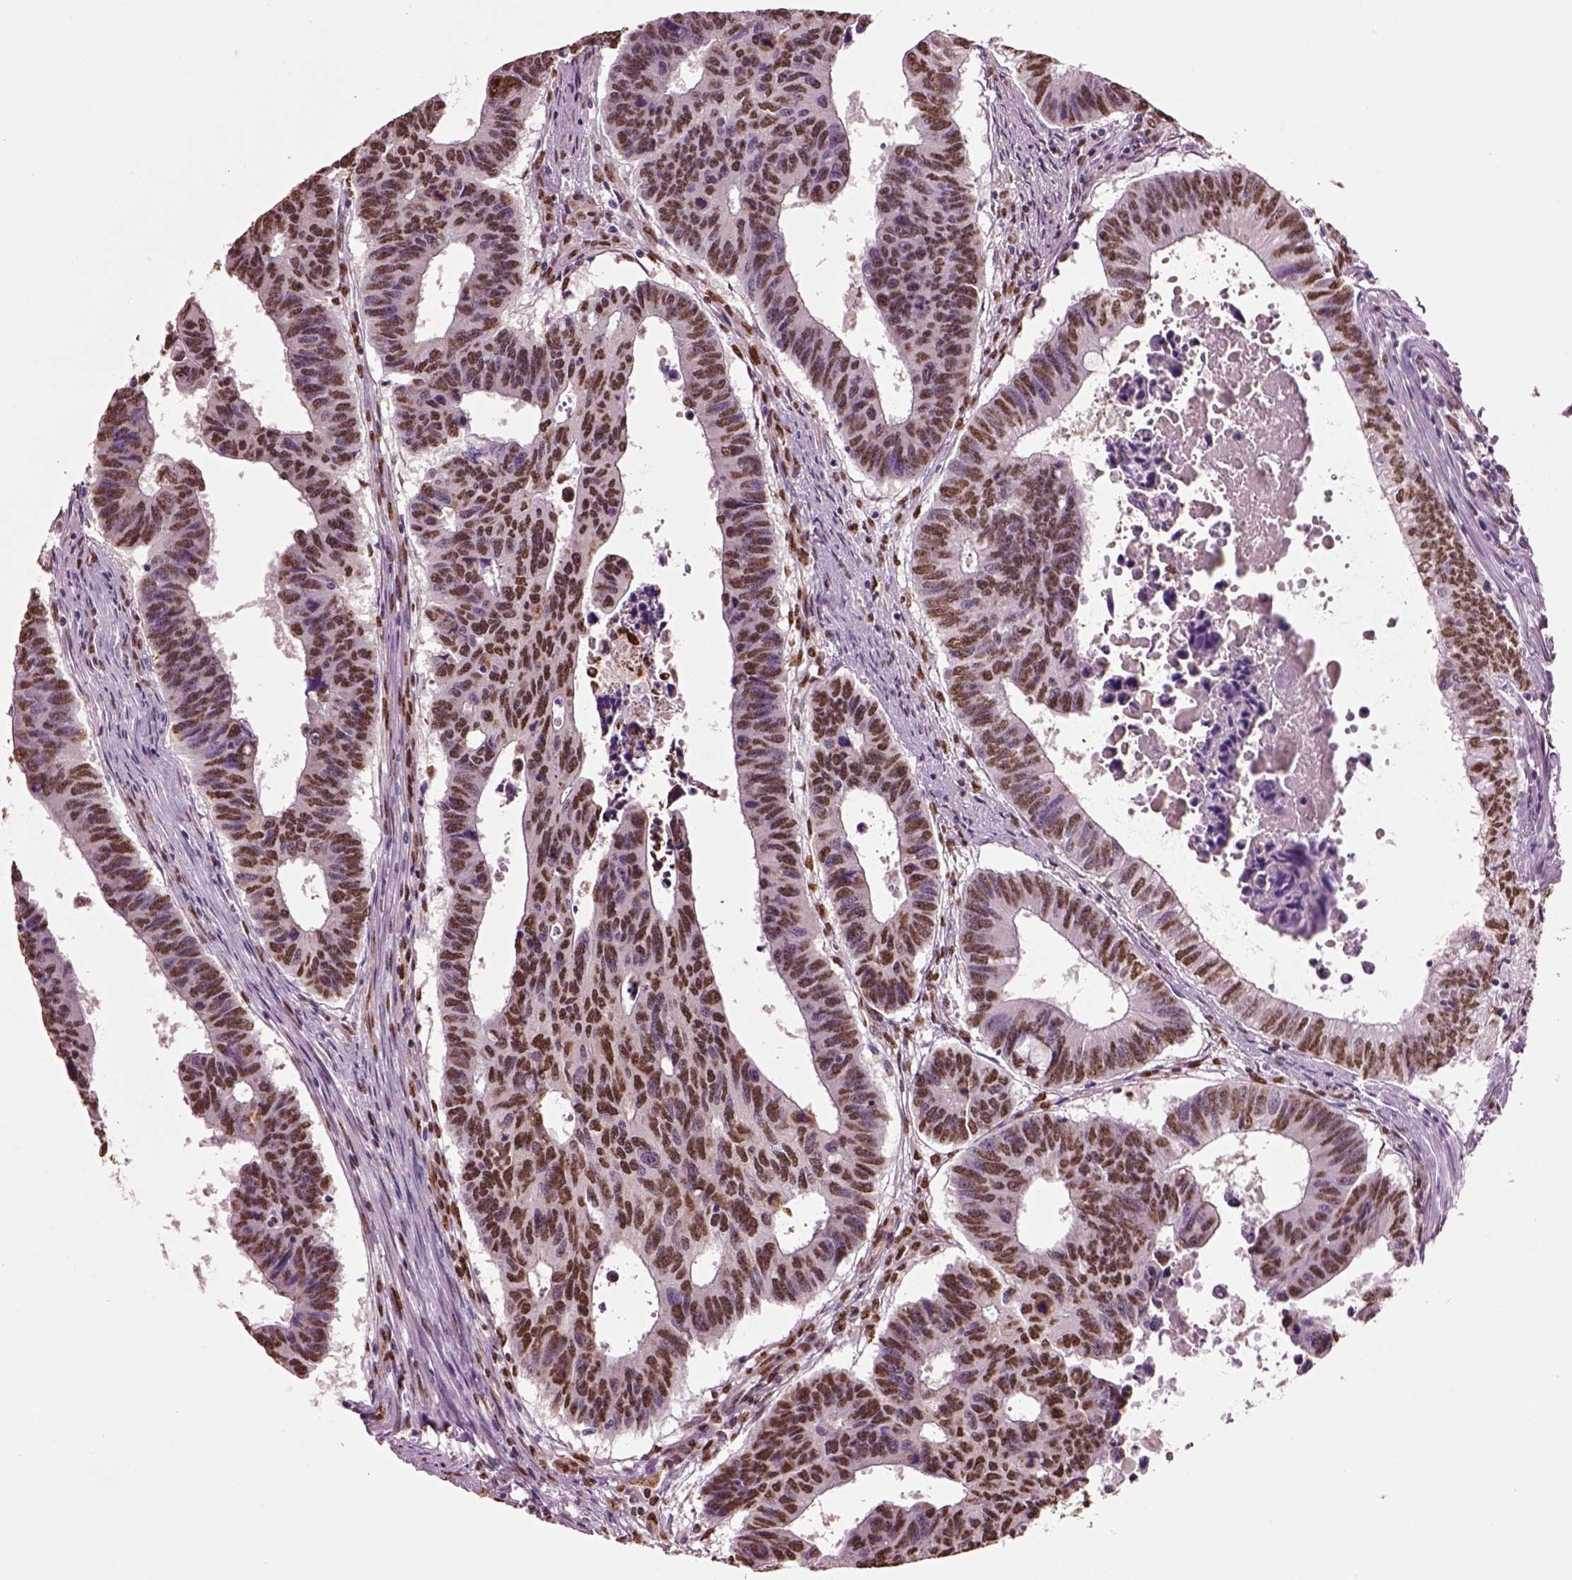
{"staining": {"intensity": "moderate", "quantity": ">75%", "location": "nuclear"}, "tissue": "colorectal cancer", "cell_type": "Tumor cells", "image_type": "cancer", "snomed": [{"axis": "morphology", "description": "Adenocarcinoma, NOS"}, {"axis": "topography", "description": "Rectum"}], "caption": "The histopathology image reveals a brown stain indicating the presence of a protein in the nuclear of tumor cells in adenocarcinoma (colorectal). Using DAB (brown) and hematoxylin (blue) stains, captured at high magnification using brightfield microscopy.", "gene": "DDX3X", "patient": {"sex": "female", "age": 85}}